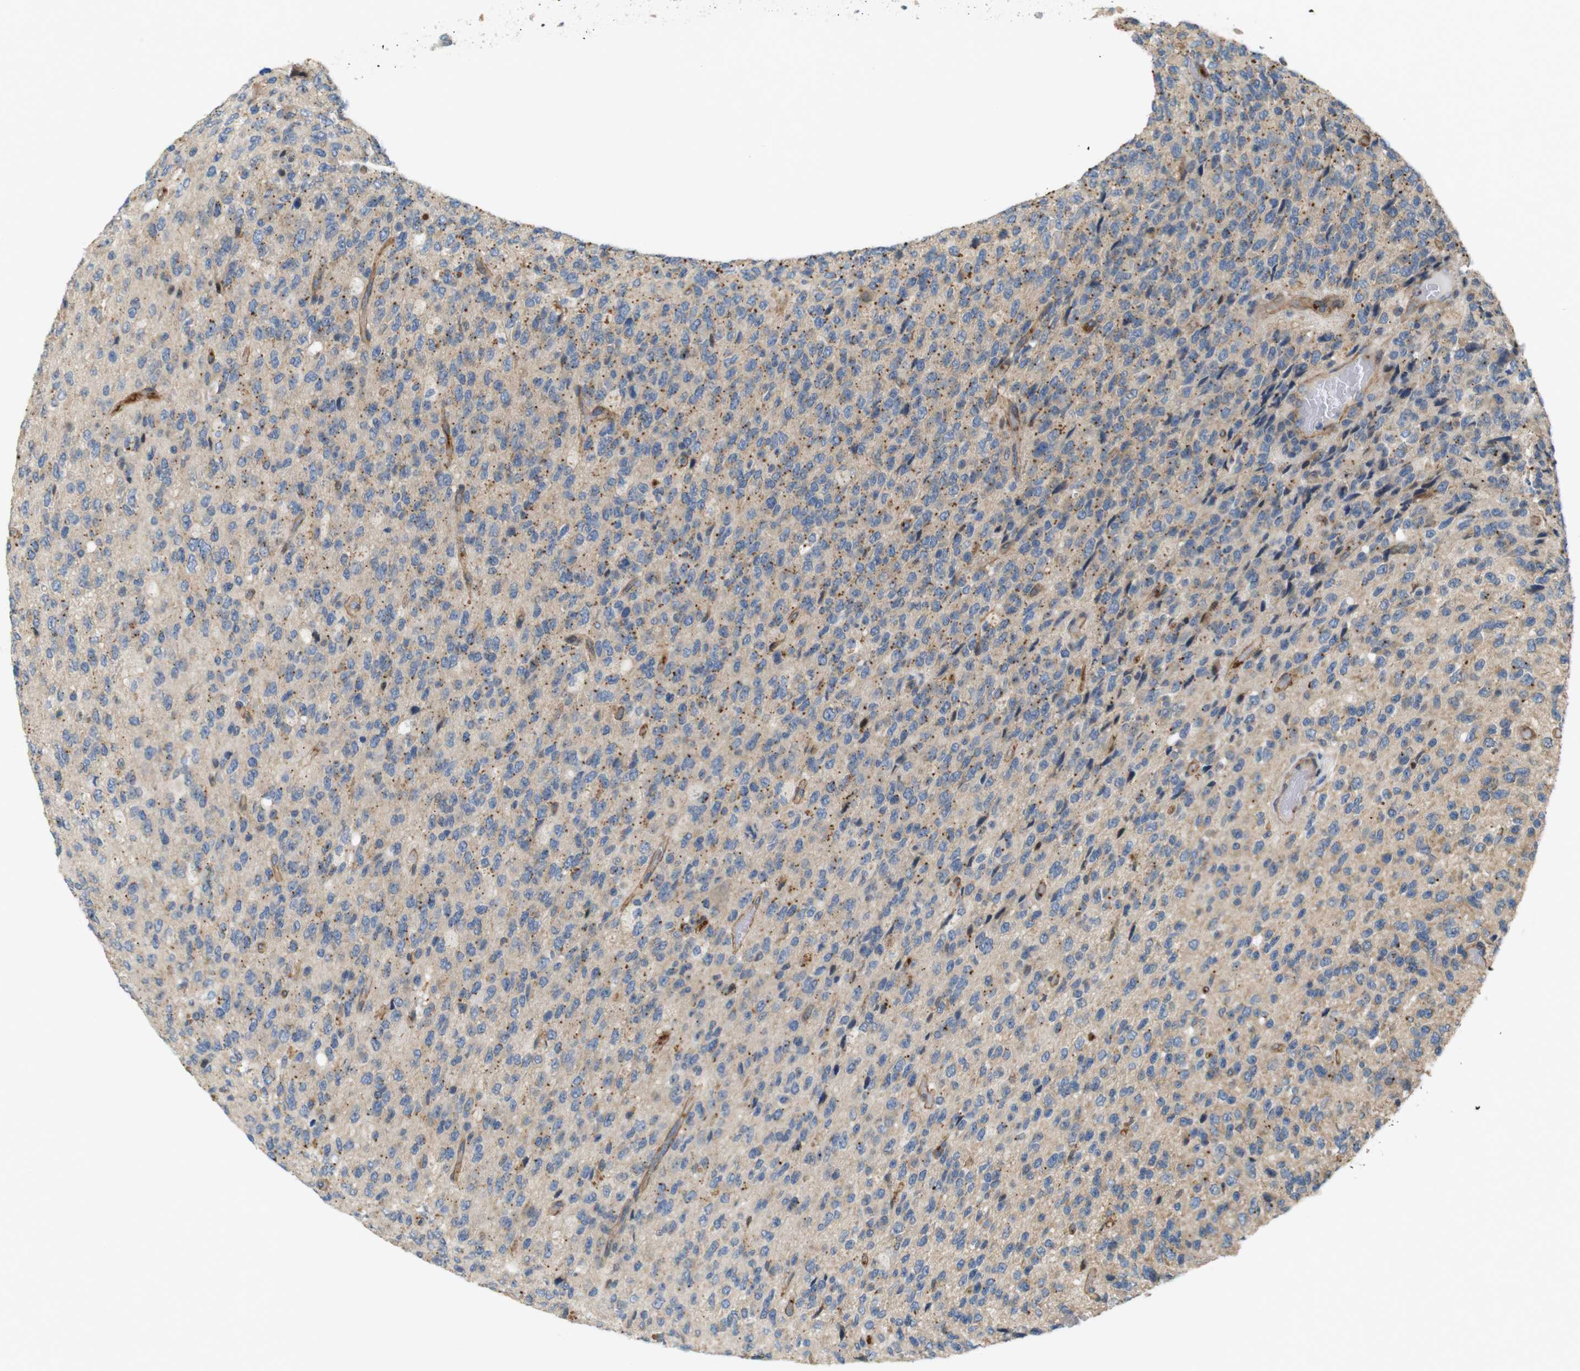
{"staining": {"intensity": "weak", "quantity": ">75%", "location": "cytoplasmic/membranous"}, "tissue": "glioma", "cell_type": "Tumor cells", "image_type": "cancer", "snomed": [{"axis": "morphology", "description": "Glioma, malignant, High grade"}, {"axis": "topography", "description": "pancreas cauda"}], "caption": "A brown stain labels weak cytoplasmic/membranous positivity of a protein in human malignant high-grade glioma tumor cells.", "gene": "BVES", "patient": {"sex": "male", "age": 60}}